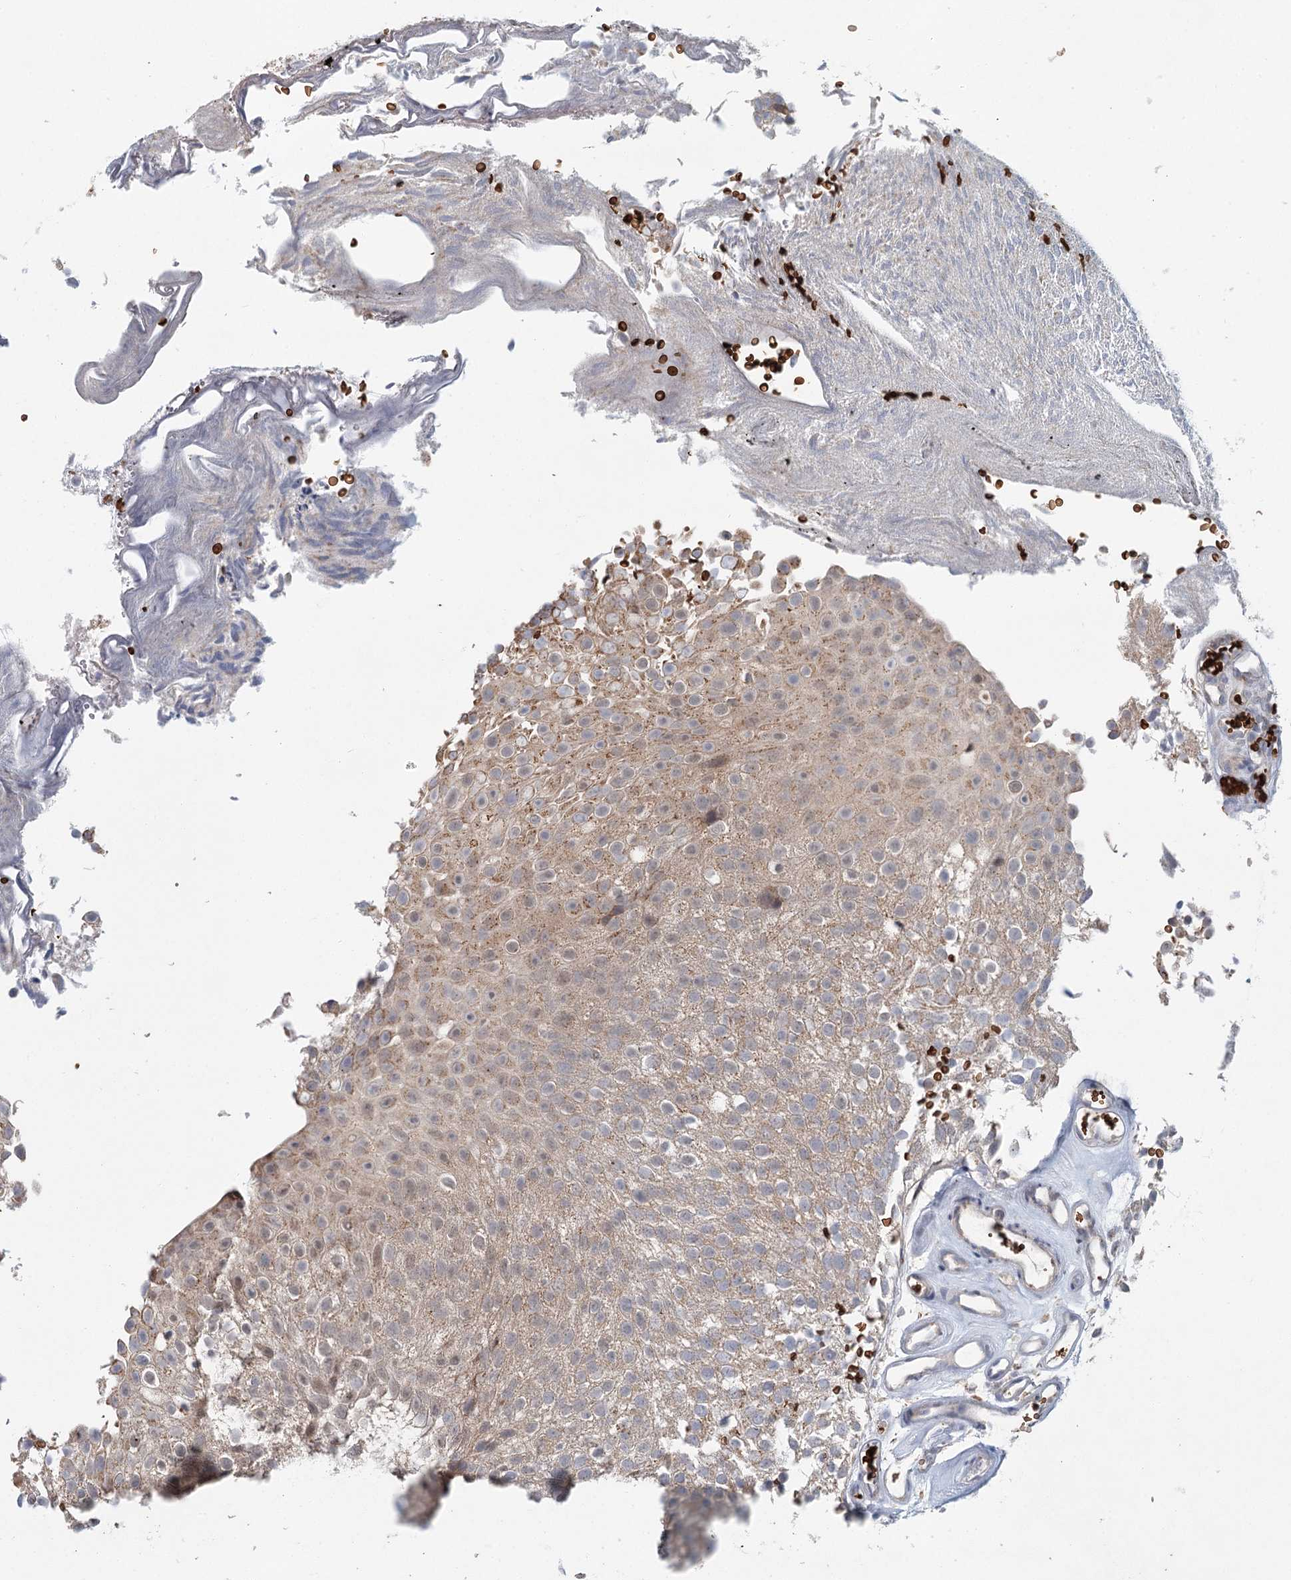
{"staining": {"intensity": "weak", "quantity": "25%-75%", "location": "cytoplasmic/membranous"}, "tissue": "urothelial cancer", "cell_type": "Tumor cells", "image_type": "cancer", "snomed": [{"axis": "morphology", "description": "Urothelial carcinoma, Low grade"}, {"axis": "topography", "description": "Urinary bladder"}], "caption": "The immunohistochemical stain shows weak cytoplasmic/membranous expression in tumor cells of urothelial cancer tissue.", "gene": "ADK", "patient": {"sex": "male", "age": 78}}